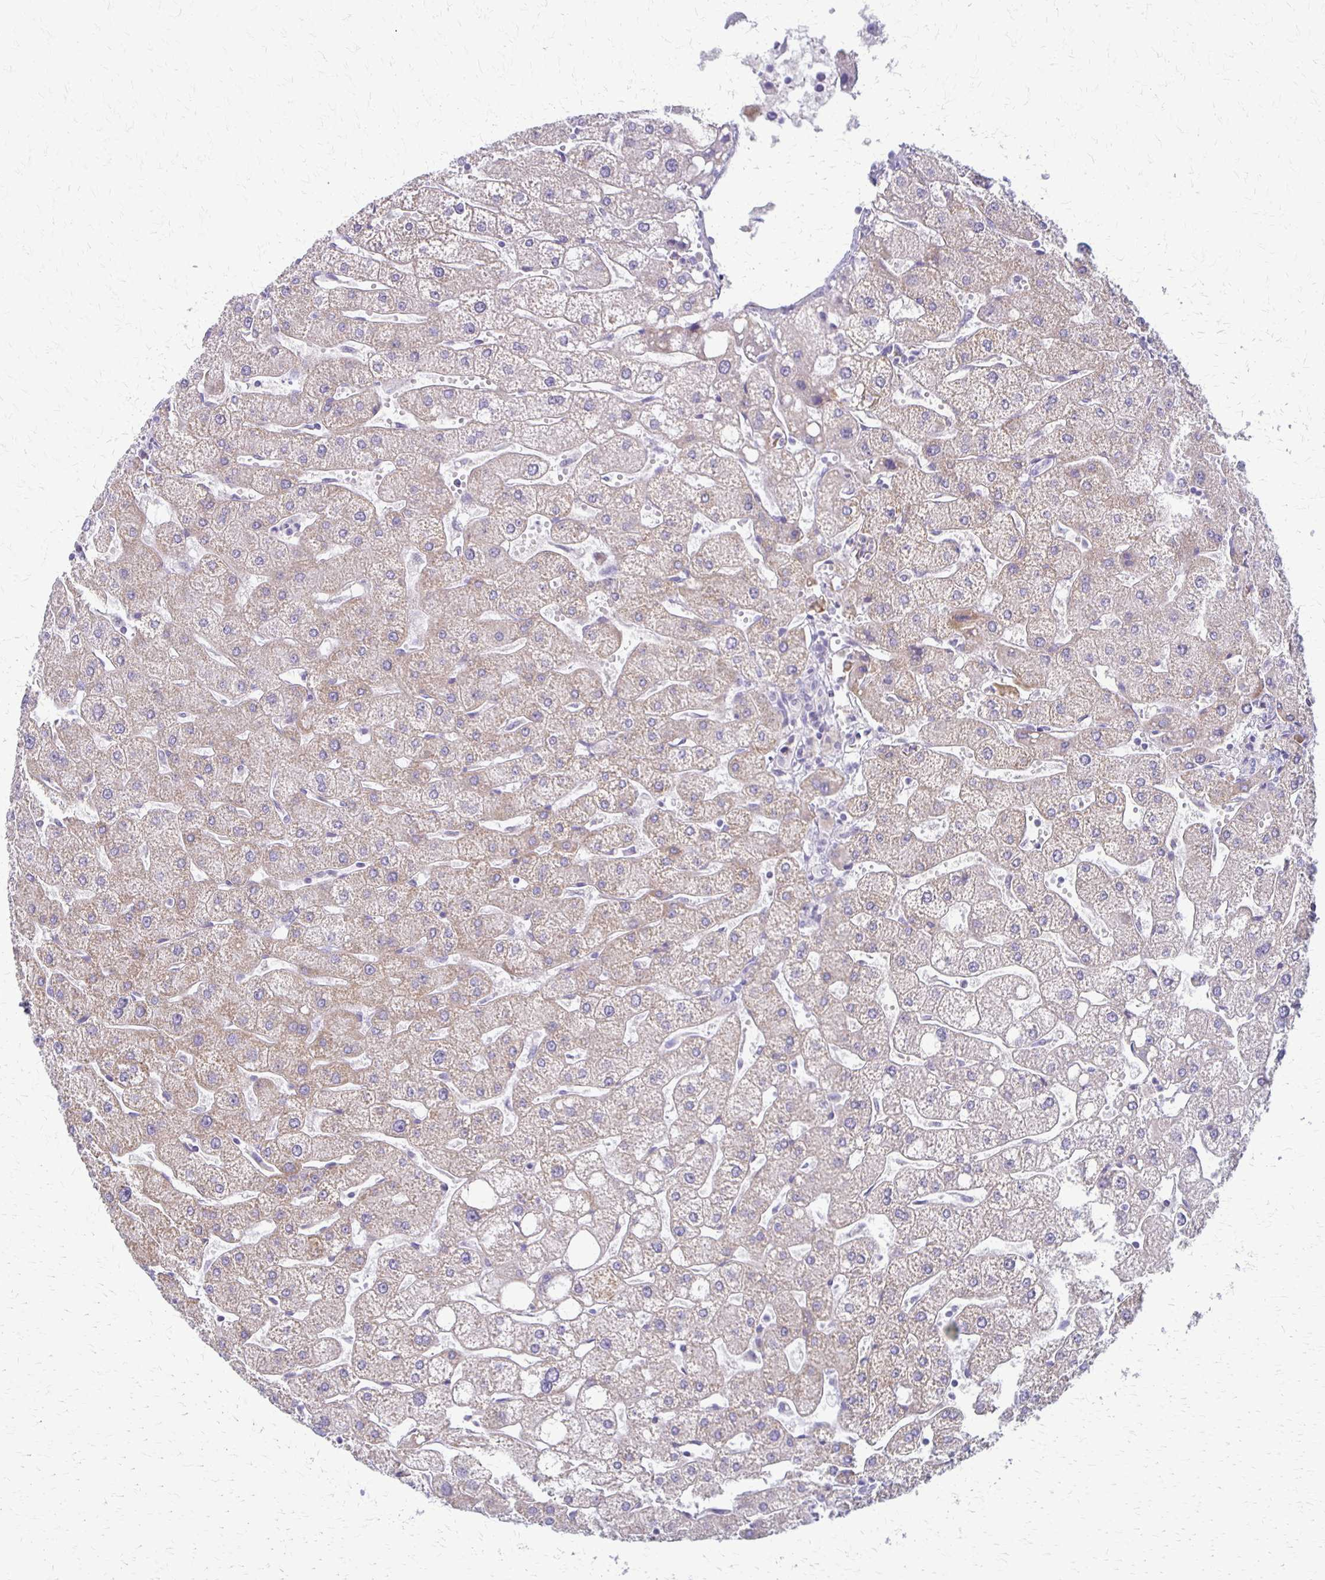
{"staining": {"intensity": "negative", "quantity": "none", "location": "none"}, "tissue": "liver", "cell_type": "Cholangiocytes", "image_type": "normal", "snomed": [{"axis": "morphology", "description": "Normal tissue, NOS"}, {"axis": "topography", "description": "Liver"}], "caption": "Human liver stained for a protein using immunohistochemistry displays no staining in cholangiocytes.", "gene": "RHOC", "patient": {"sex": "male", "age": 67}}